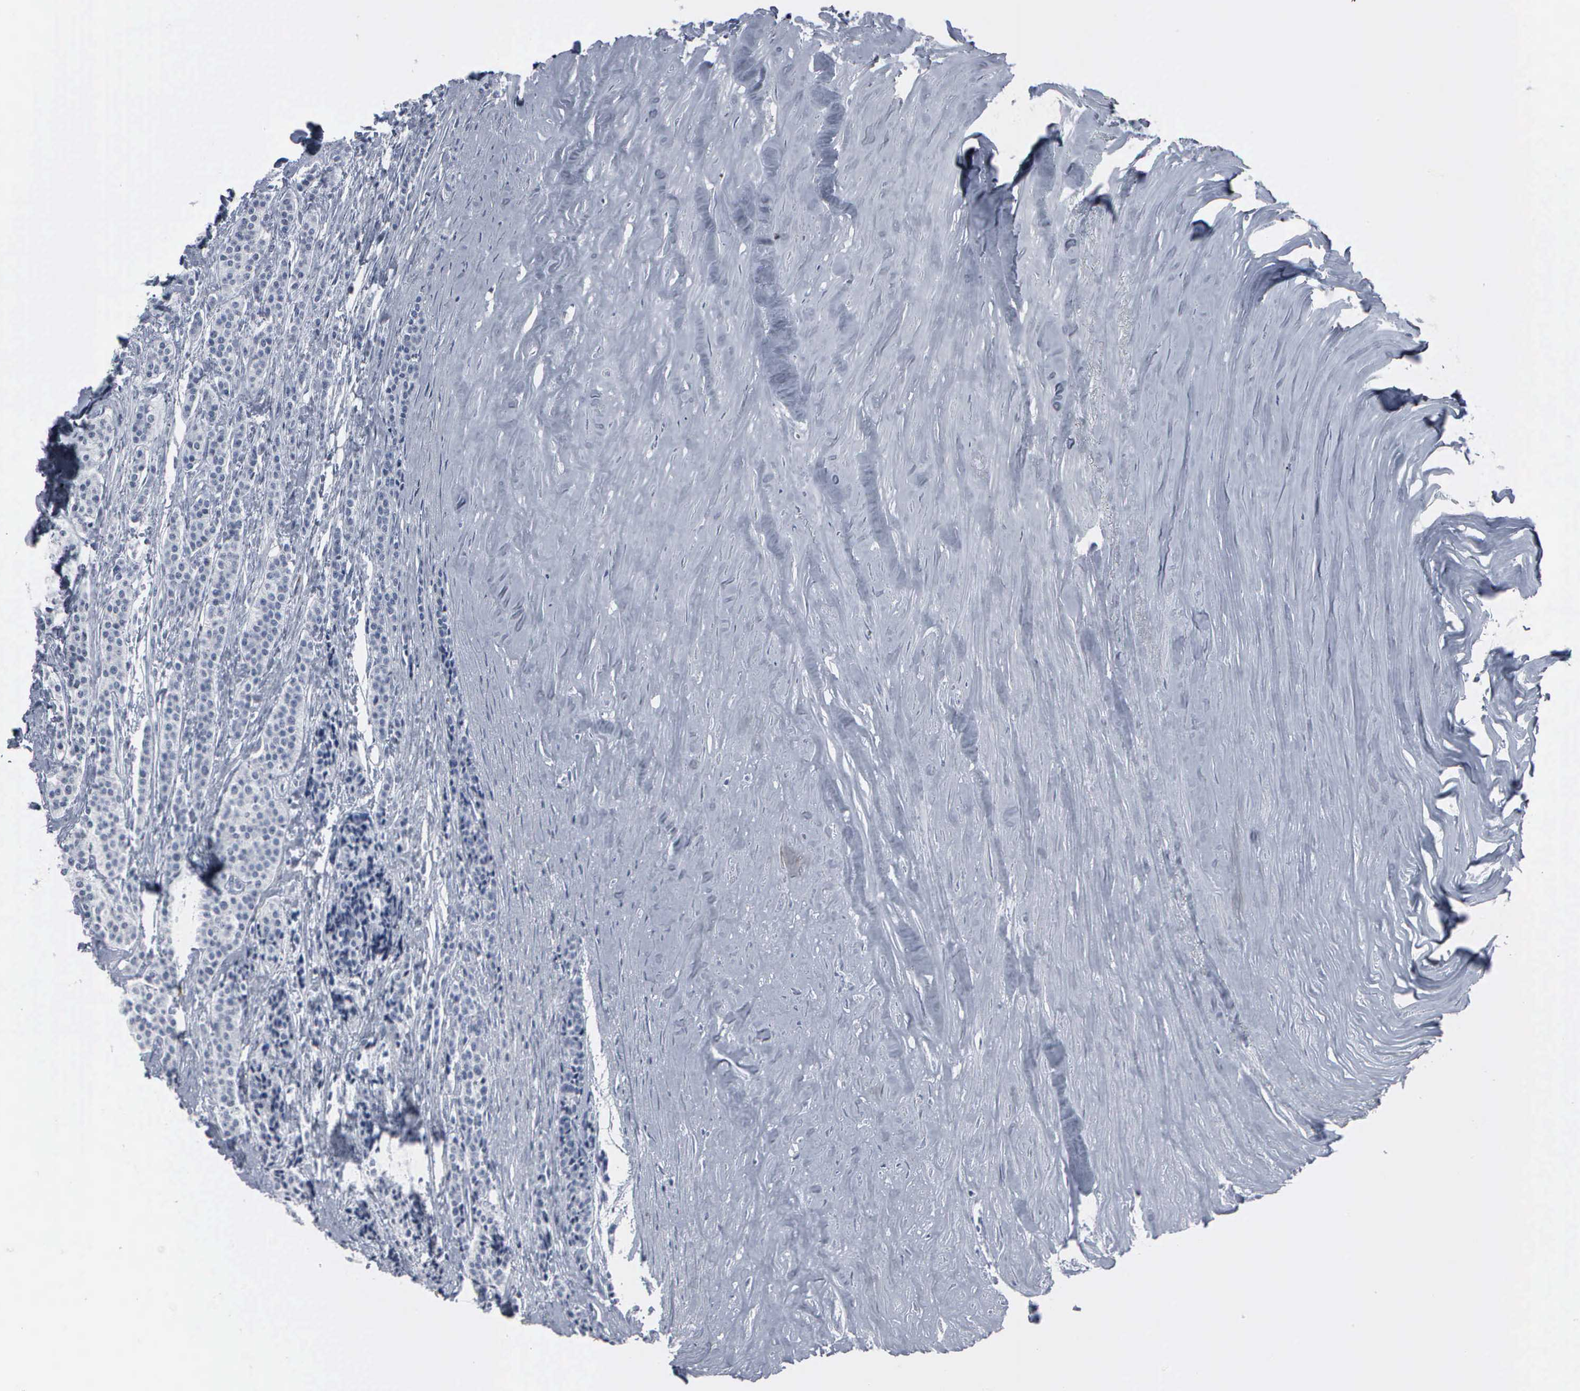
{"staining": {"intensity": "negative", "quantity": "none", "location": "none"}, "tissue": "carcinoid", "cell_type": "Tumor cells", "image_type": "cancer", "snomed": [{"axis": "morphology", "description": "Carcinoid, malignant, NOS"}, {"axis": "topography", "description": "Small intestine"}], "caption": "The photomicrograph exhibits no staining of tumor cells in malignant carcinoid.", "gene": "CCNB1", "patient": {"sex": "male", "age": 63}}